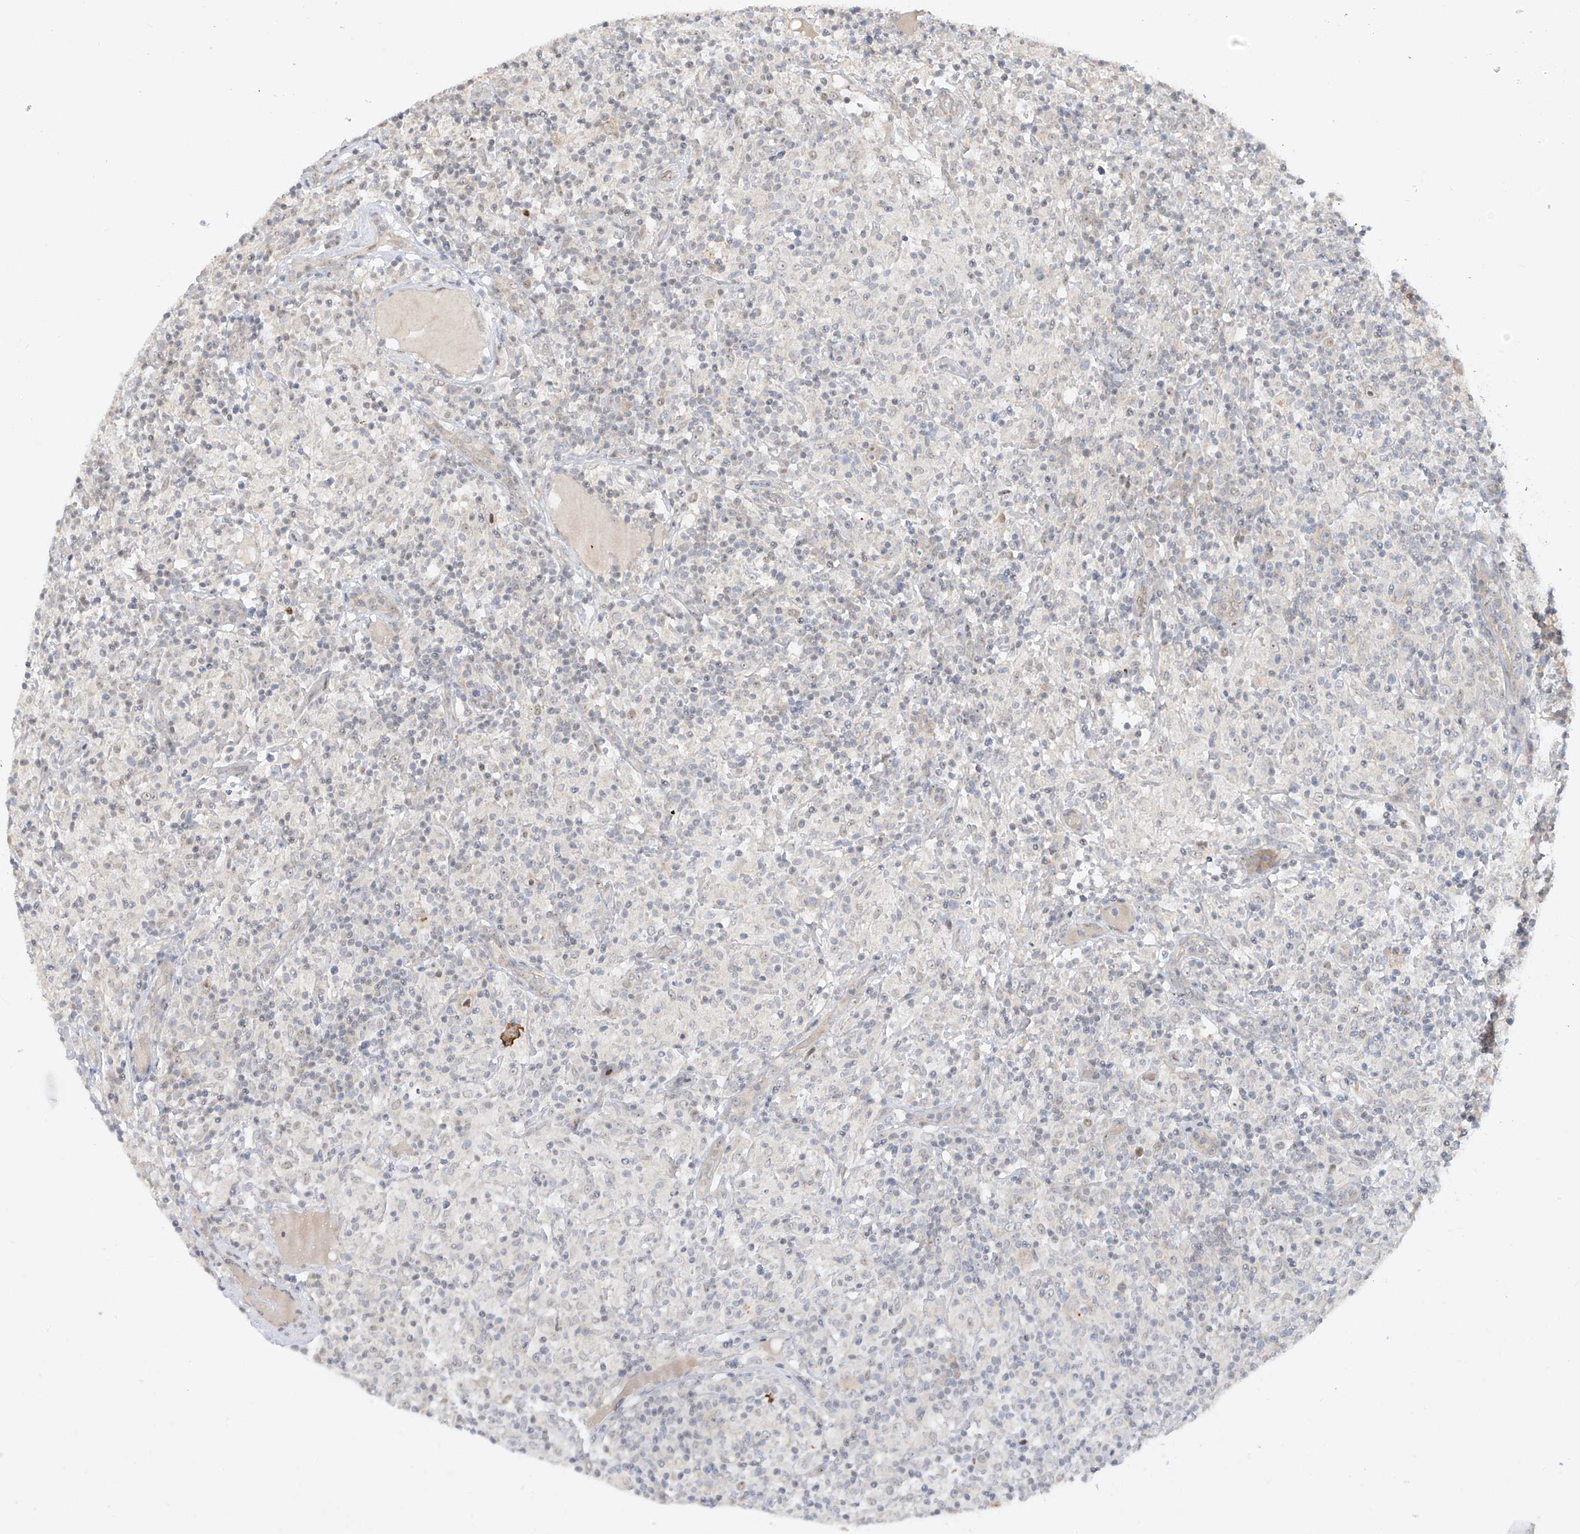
{"staining": {"intensity": "weak", "quantity": "<25%", "location": "cytoplasmic/membranous"}, "tissue": "lymphoma", "cell_type": "Tumor cells", "image_type": "cancer", "snomed": [{"axis": "morphology", "description": "Hodgkin's disease, NOS"}, {"axis": "topography", "description": "Lymph node"}], "caption": "A high-resolution photomicrograph shows immunohistochemistry staining of Hodgkin's disease, which demonstrates no significant staining in tumor cells. The staining is performed using DAB brown chromogen with nuclei counter-stained in using hematoxylin.", "gene": "TASP1", "patient": {"sex": "male", "age": 70}}